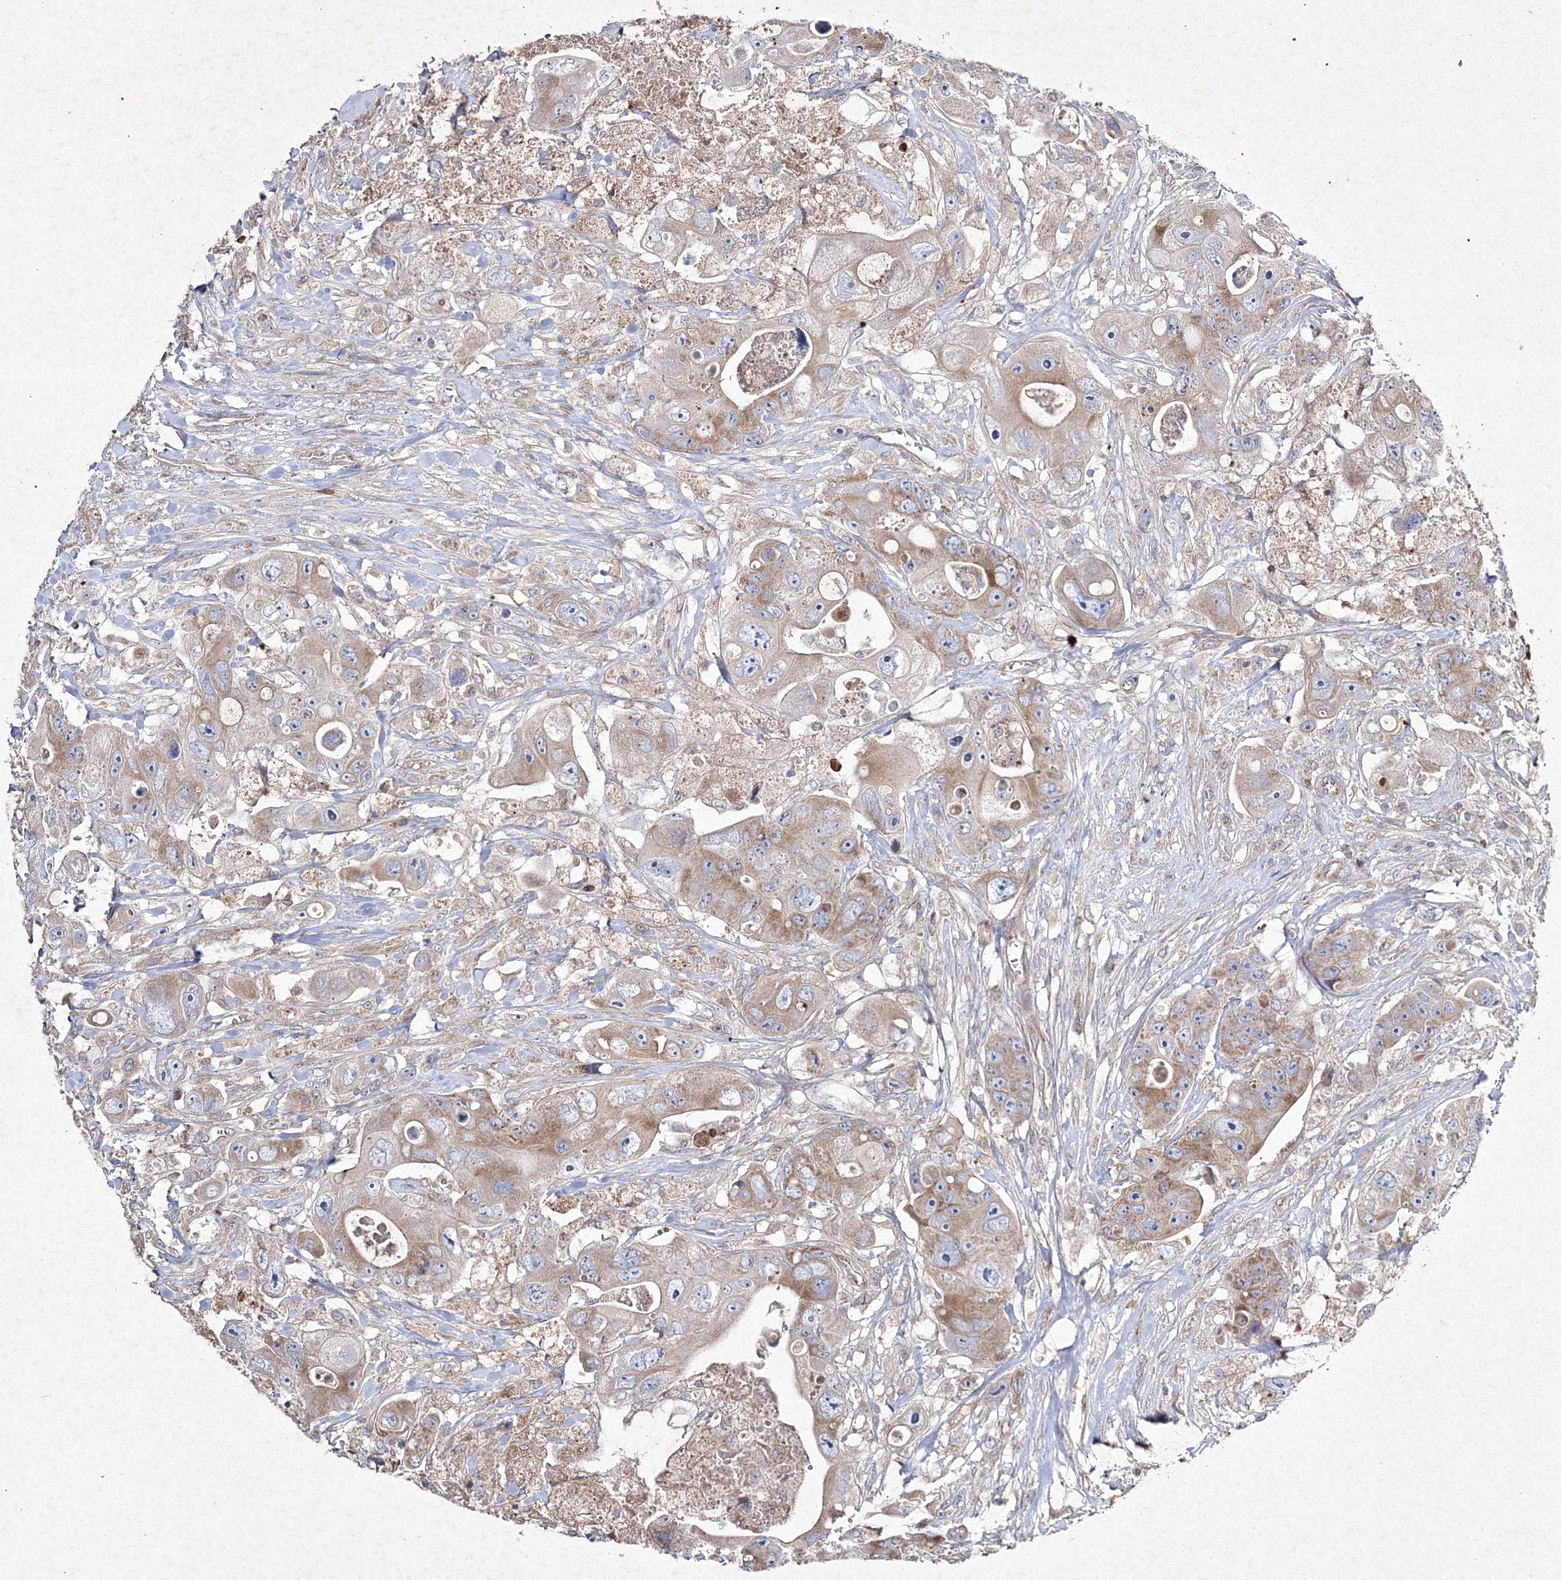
{"staining": {"intensity": "moderate", "quantity": ">75%", "location": "cytoplasmic/membranous"}, "tissue": "colorectal cancer", "cell_type": "Tumor cells", "image_type": "cancer", "snomed": [{"axis": "morphology", "description": "Adenocarcinoma, NOS"}, {"axis": "topography", "description": "Colon"}], "caption": "Immunohistochemistry (IHC) histopathology image of human colorectal cancer (adenocarcinoma) stained for a protein (brown), which displays medium levels of moderate cytoplasmic/membranous positivity in about >75% of tumor cells.", "gene": "GFM1", "patient": {"sex": "female", "age": 46}}